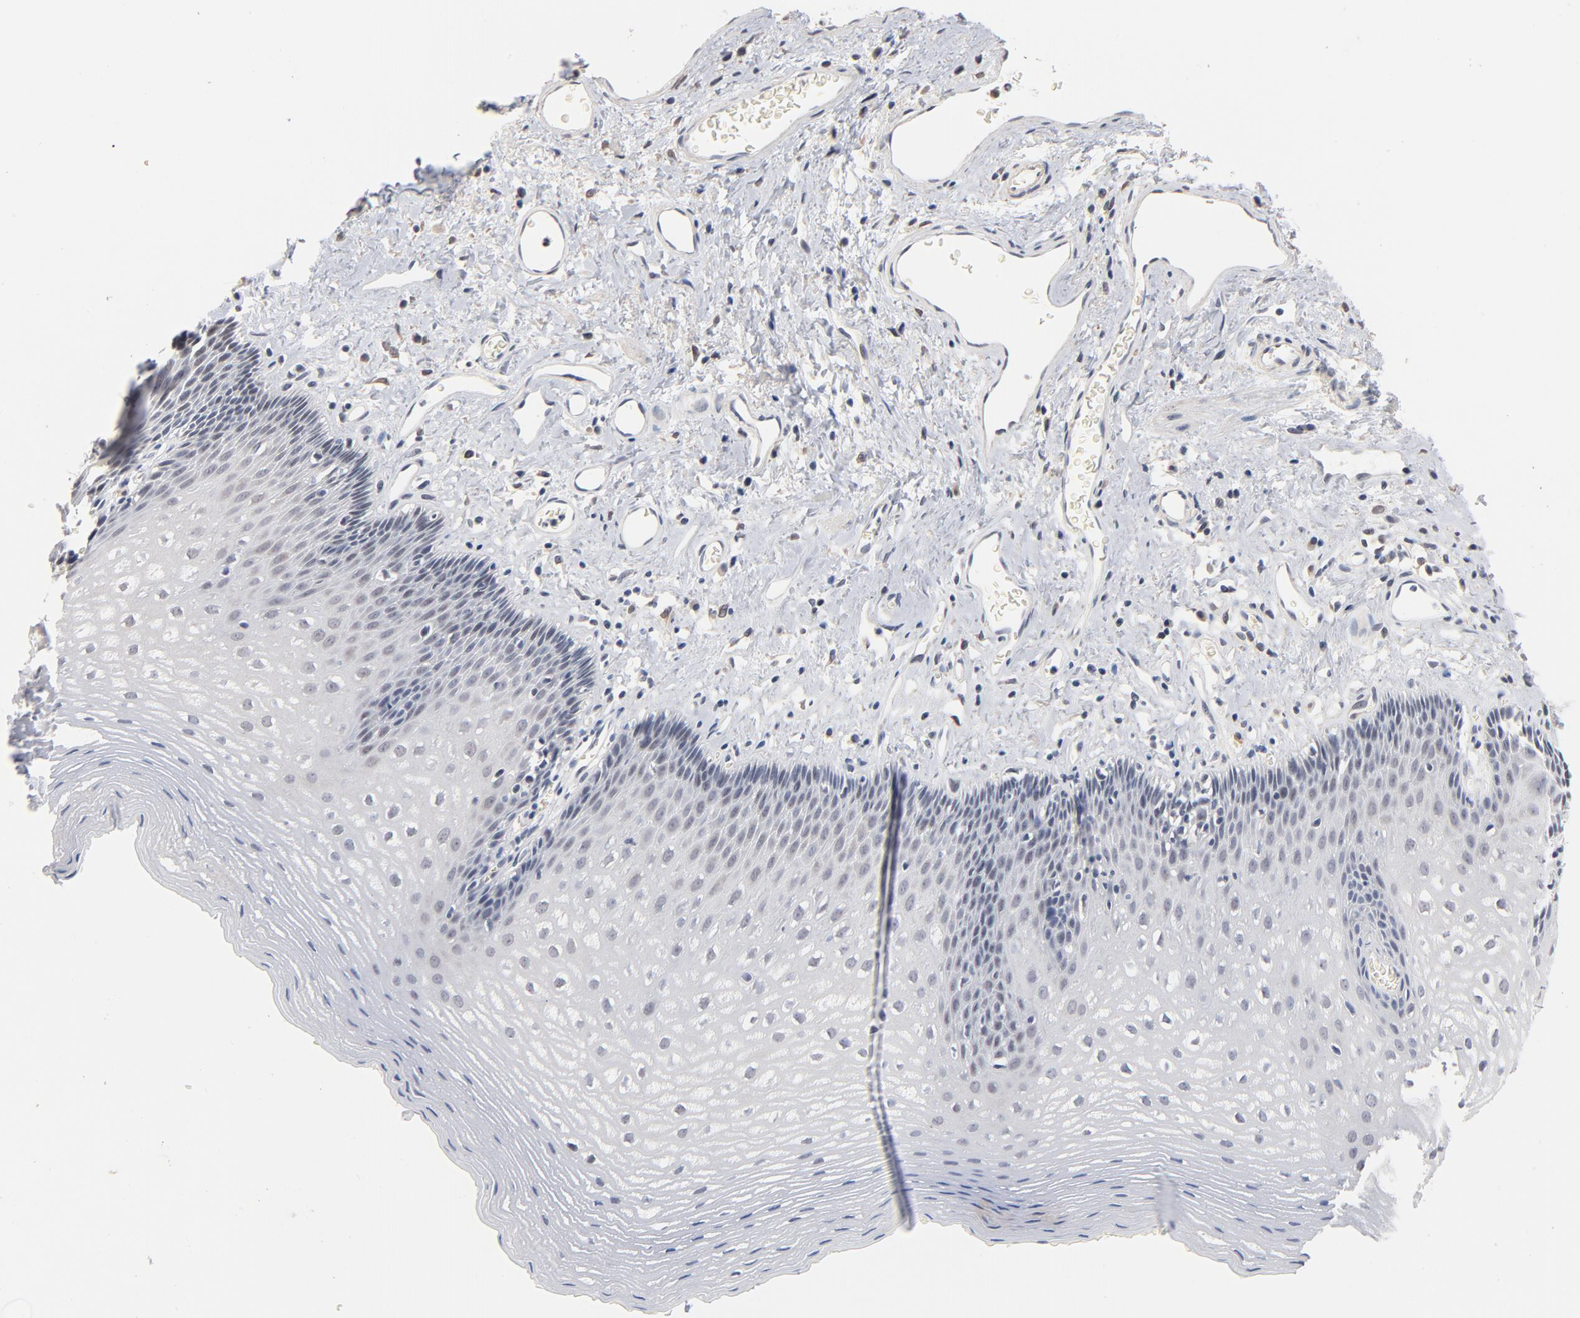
{"staining": {"intensity": "moderate", "quantity": "25%-75%", "location": "cytoplasmic/membranous"}, "tissue": "esophagus", "cell_type": "Squamous epithelial cells", "image_type": "normal", "snomed": [{"axis": "morphology", "description": "Normal tissue, NOS"}, {"axis": "topography", "description": "Esophagus"}], "caption": "IHC micrograph of benign esophagus stained for a protein (brown), which displays medium levels of moderate cytoplasmic/membranous expression in about 25%-75% of squamous epithelial cells.", "gene": "MSL2", "patient": {"sex": "female", "age": 70}}